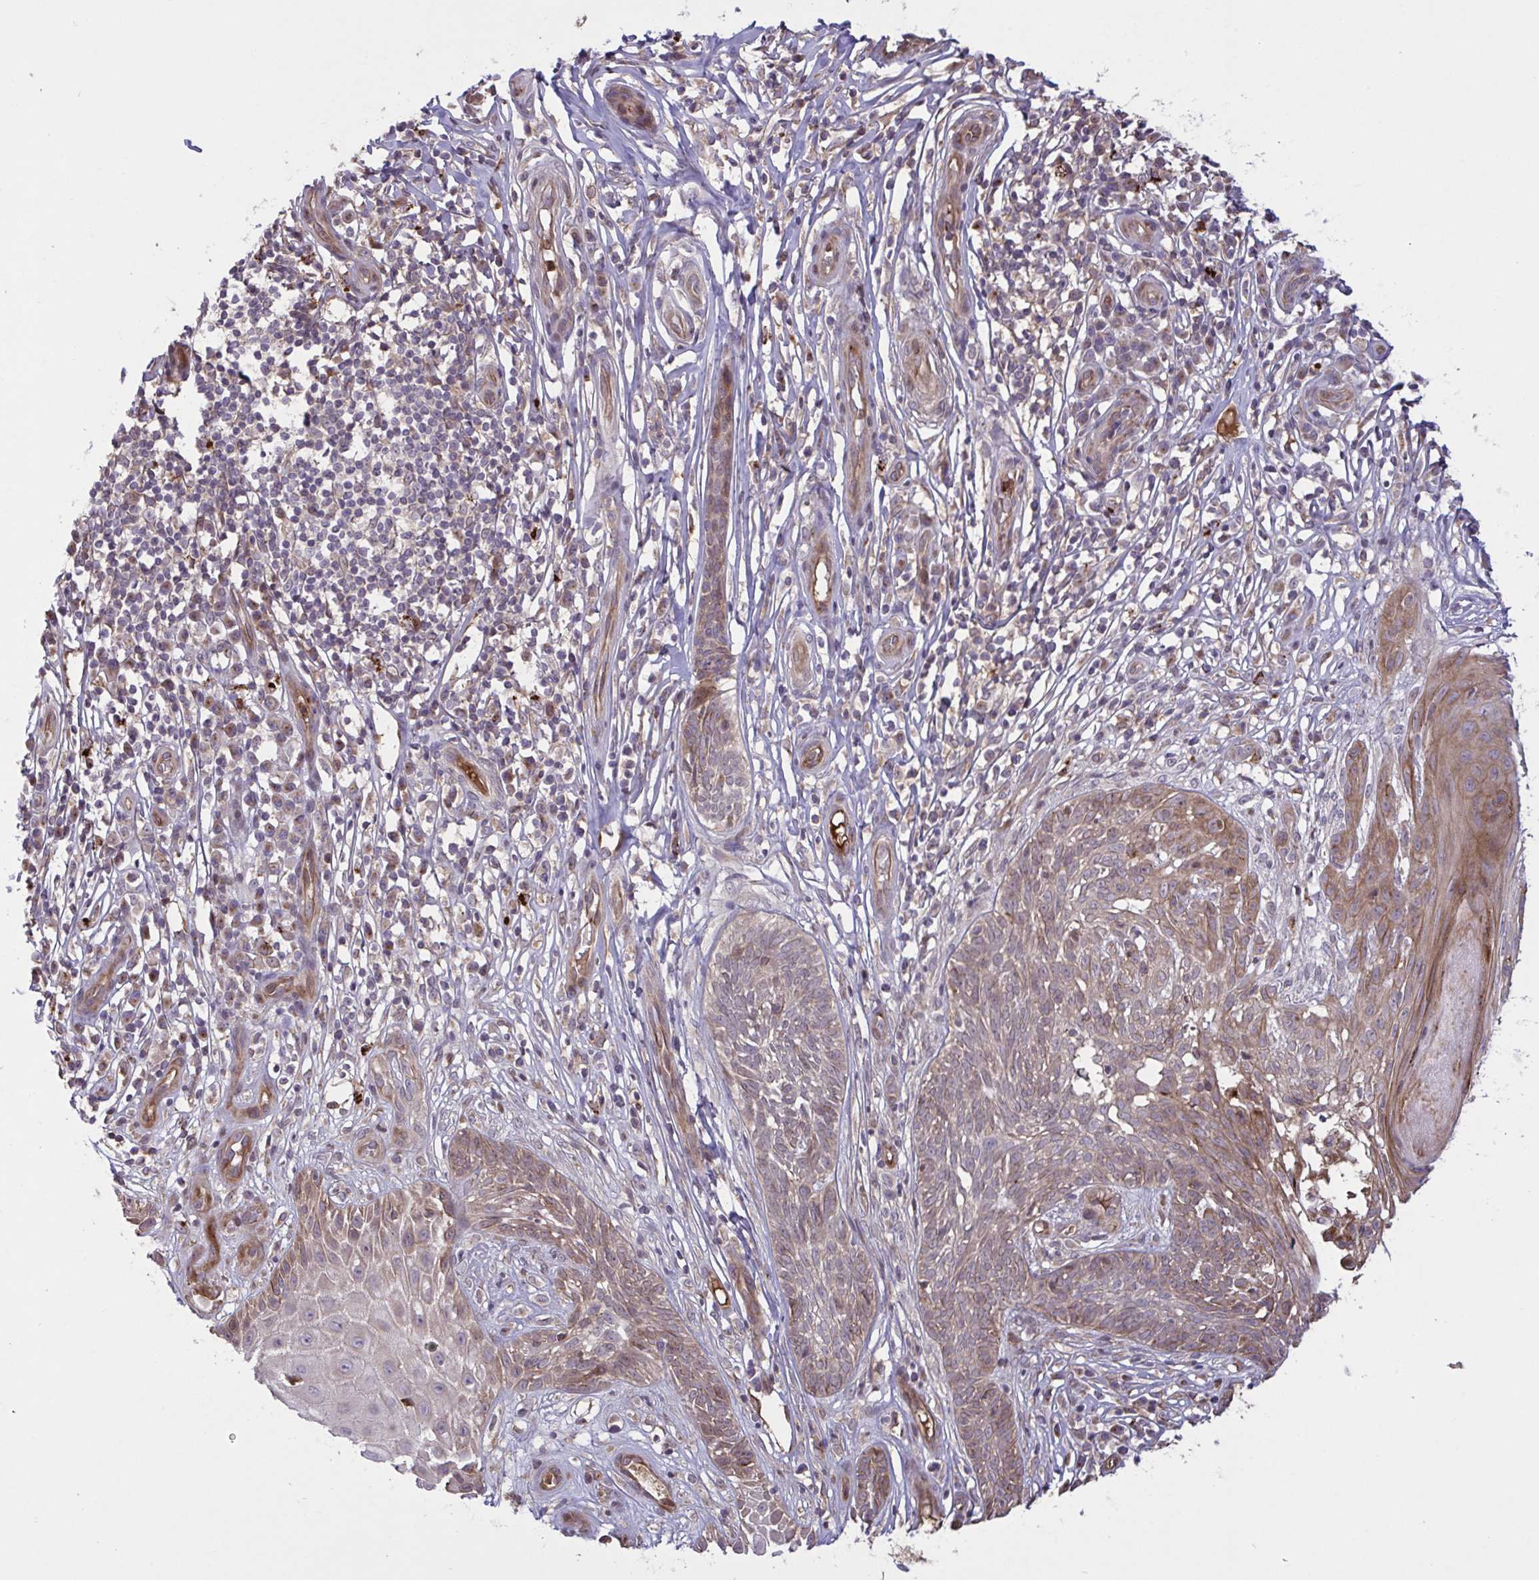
{"staining": {"intensity": "weak", "quantity": "25%-75%", "location": "cytoplasmic/membranous"}, "tissue": "skin cancer", "cell_type": "Tumor cells", "image_type": "cancer", "snomed": [{"axis": "morphology", "description": "Basal cell carcinoma"}, {"axis": "topography", "description": "Skin"}, {"axis": "topography", "description": "Skin, foot"}], "caption": "Immunohistochemistry photomicrograph of neoplastic tissue: skin cancer (basal cell carcinoma) stained using immunohistochemistry (IHC) shows low levels of weak protein expression localized specifically in the cytoplasmic/membranous of tumor cells, appearing as a cytoplasmic/membranous brown color.", "gene": "IL1R1", "patient": {"sex": "female", "age": 86}}